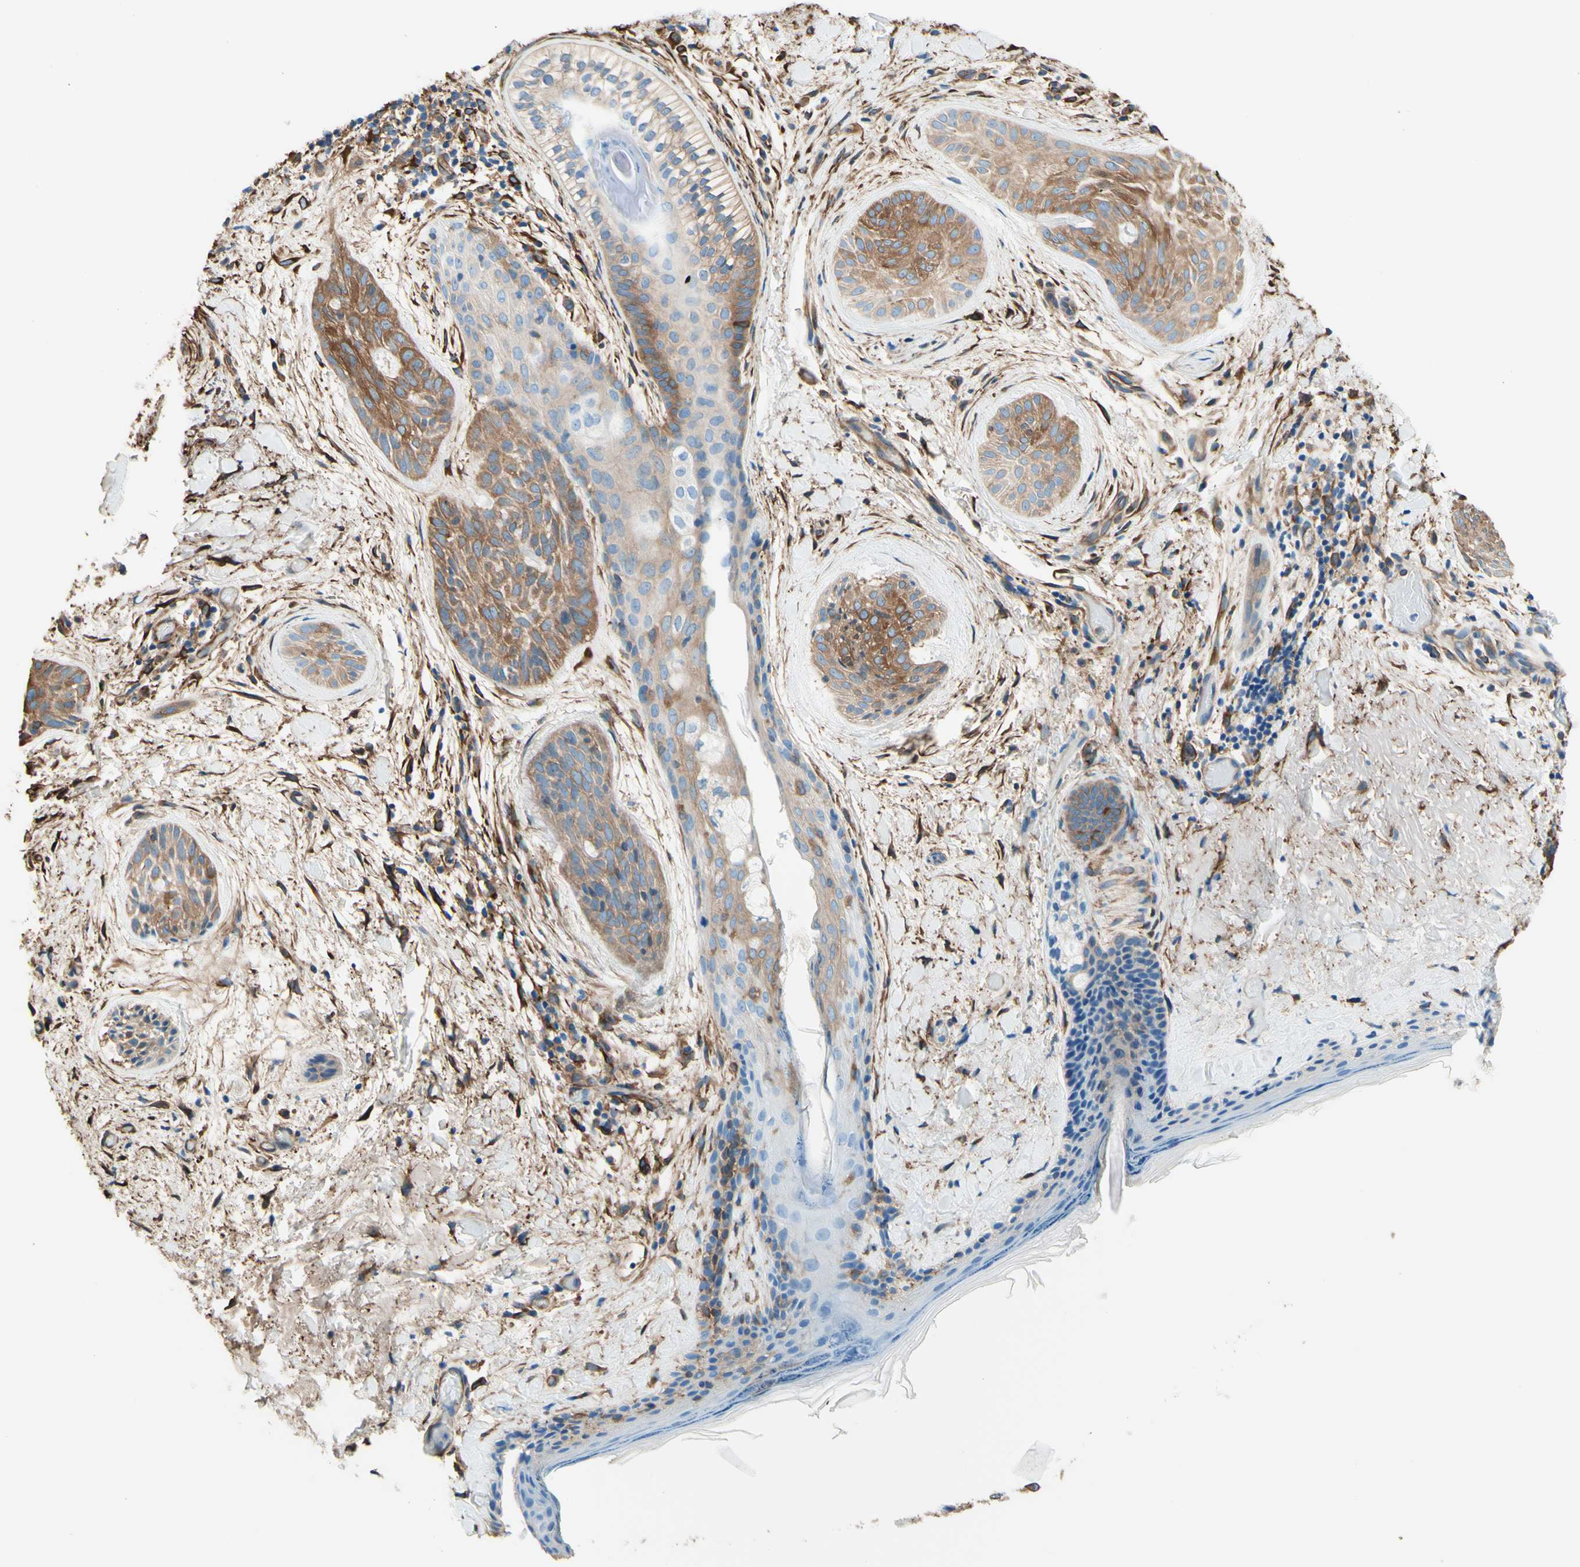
{"staining": {"intensity": "moderate", "quantity": ">75%", "location": "cytoplasmic/membranous"}, "tissue": "skin cancer", "cell_type": "Tumor cells", "image_type": "cancer", "snomed": [{"axis": "morphology", "description": "Normal tissue, NOS"}, {"axis": "morphology", "description": "Basal cell carcinoma"}, {"axis": "topography", "description": "Skin"}], "caption": "Moderate cytoplasmic/membranous expression is seen in about >75% of tumor cells in skin basal cell carcinoma.", "gene": "DPYSL3", "patient": {"sex": "female", "age": 71}}